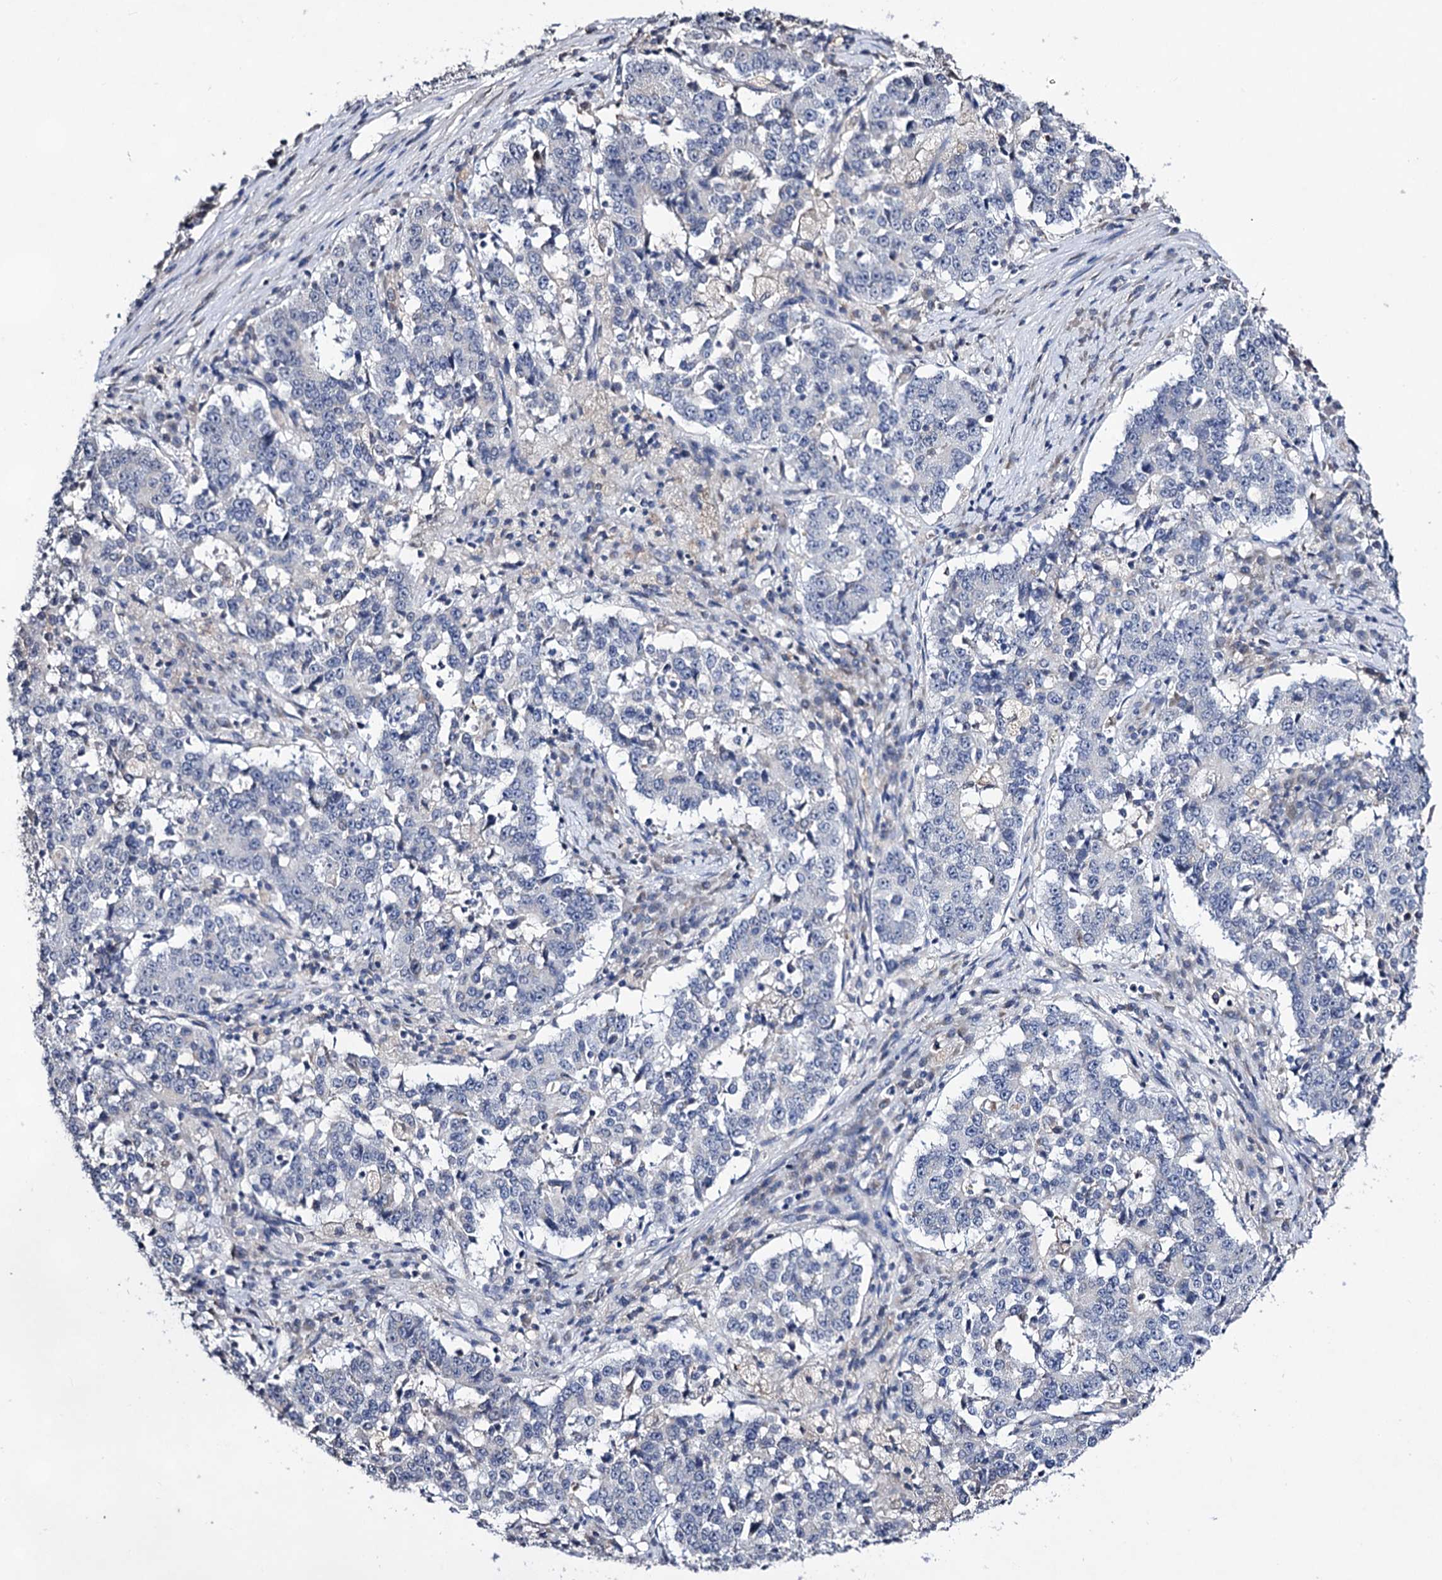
{"staining": {"intensity": "negative", "quantity": "none", "location": "none"}, "tissue": "stomach cancer", "cell_type": "Tumor cells", "image_type": "cancer", "snomed": [{"axis": "morphology", "description": "Adenocarcinoma, NOS"}, {"axis": "topography", "description": "Stomach"}], "caption": "There is no significant expression in tumor cells of stomach cancer.", "gene": "PLIN1", "patient": {"sex": "male", "age": 59}}